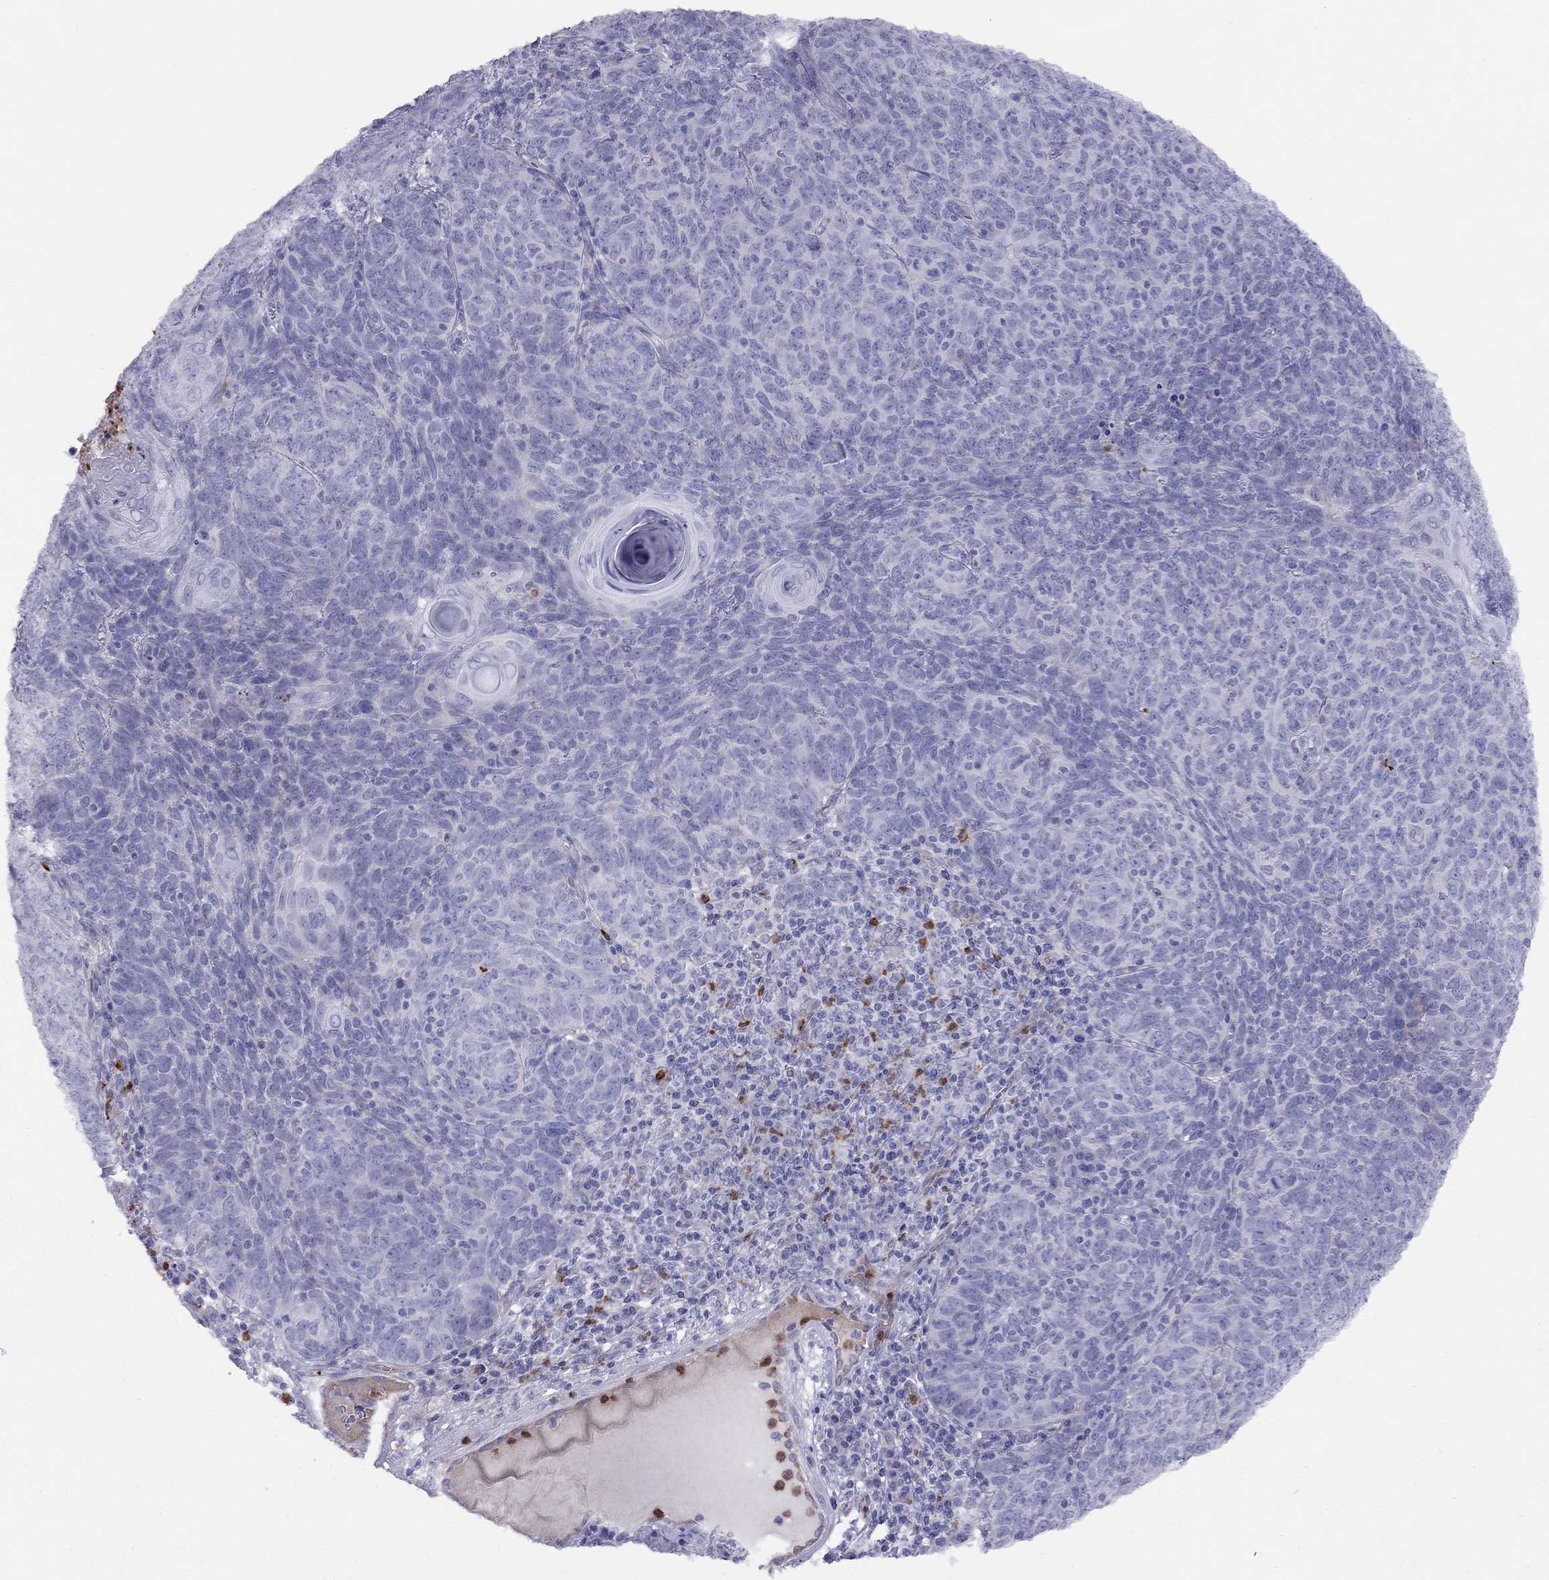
{"staining": {"intensity": "negative", "quantity": "none", "location": "none"}, "tissue": "skin cancer", "cell_type": "Tumor cells", "image_type": "cancer", "snomed": [{"axis": "morphology", "description": "Squamous cell carcinoma, NOS"}, {"axis": "topography", "description": "Skin"}, {"axis": "topography", "description": "Anal"}], "caption": "An immunohistochemistry photomicrograph of skin cancer (squamous cell carcinoma) is shown. There is no staining in tumor cells of skin cancer (squamous cell carcinoma).", "gene": "SPINT4", "patient": {"sex": "female", "age": 51}}